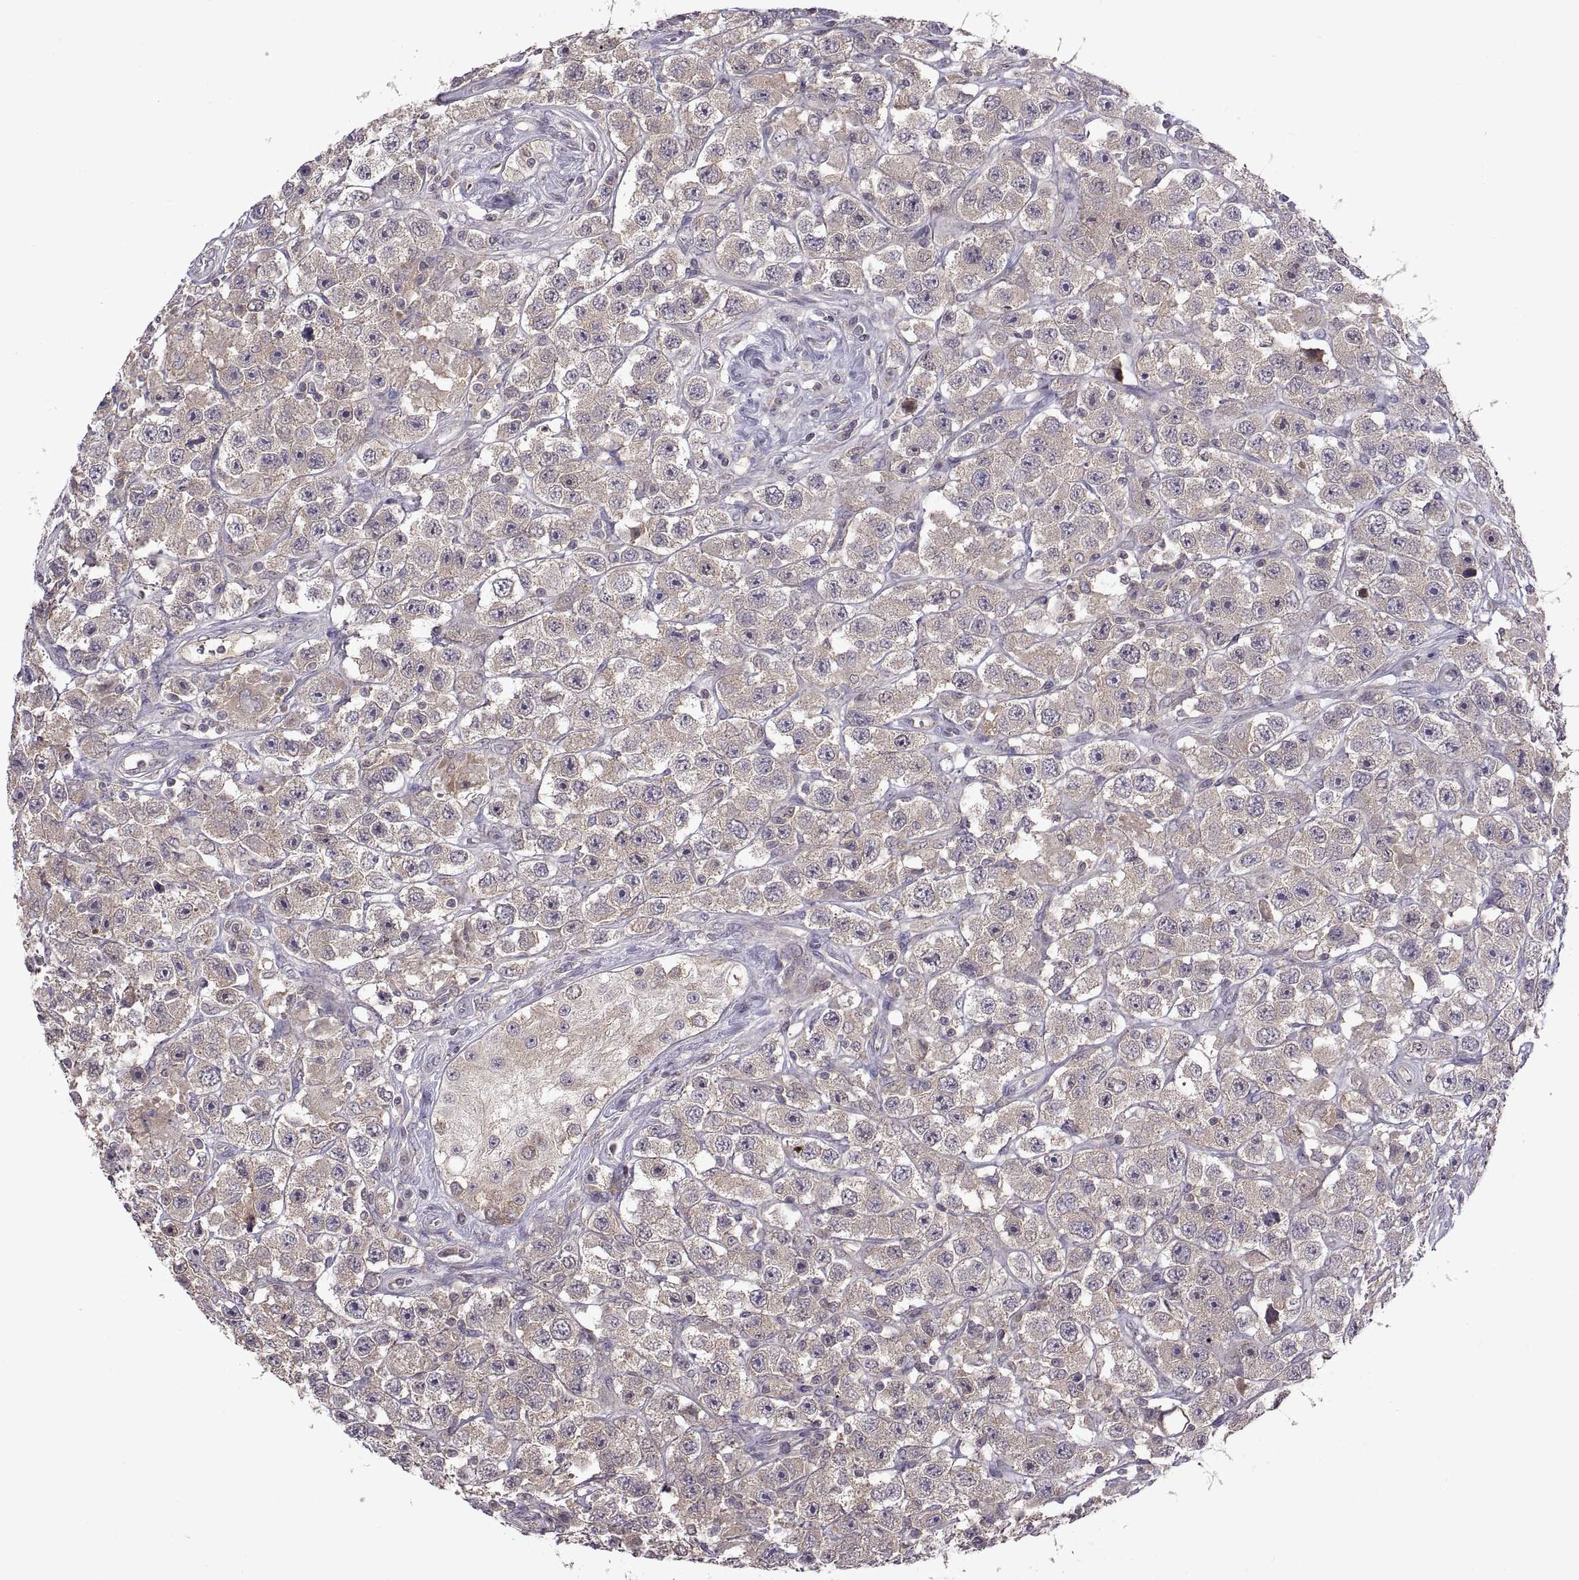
{"staining": {"intensity": "weak", "quantity": "<25%", "location": "cytoplasmic/membranous"}, "tissue": "testis cancer", "cell_type": "Tumor cells", "image_type": "cancer", "snomed": [{"axis": "morphology", "description": "Seminoma, NOS"}, {"axis": "topography", "description": "Testis"}], "caption": "An IHC image of testis seminoma is shown. There is no staining in tumor cells of testis seminoma. (DAB immunohistochemistry, high magnification).", "gene": "NMNAT2", "patient": {"sex": "male", "age": 45}}